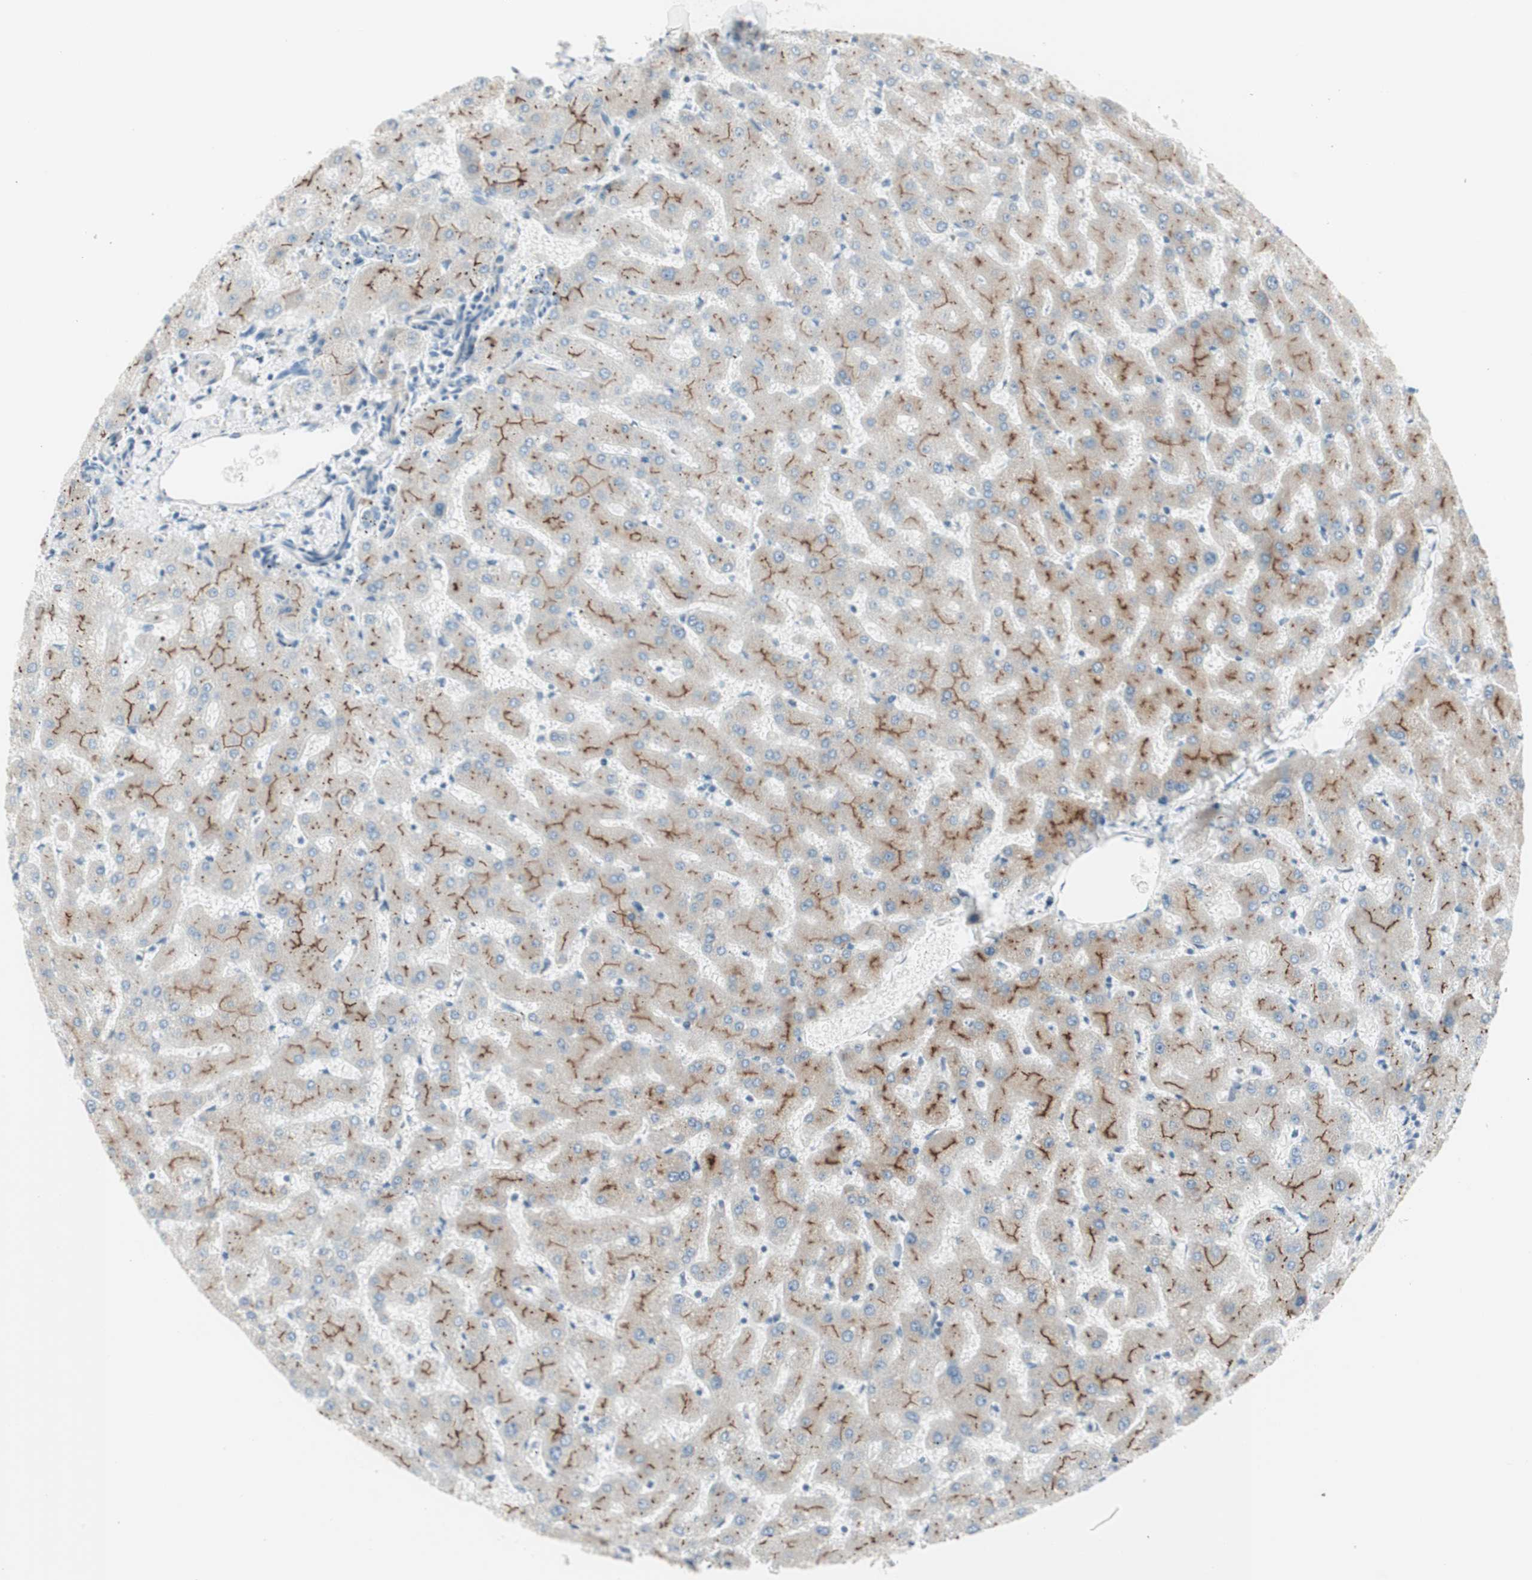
{"staining": {"intensity": "negative", "quantity": "none", "location": "none"}, "tissue": "liver", "cell_type": "Cholangiocytes", "image_type": "normal", "snomed": [{"axis": "morphology", "description": "Normal tissue, NOS"}, {"axis": "topography", "description": "Liver"}], "caption": "IHC micrograph of normal liver stained for a protein (brown), which reveals no staining in cholangiocytes.", "gene": "CDHR5", "patient": {"sex": "female", "age": 63}}